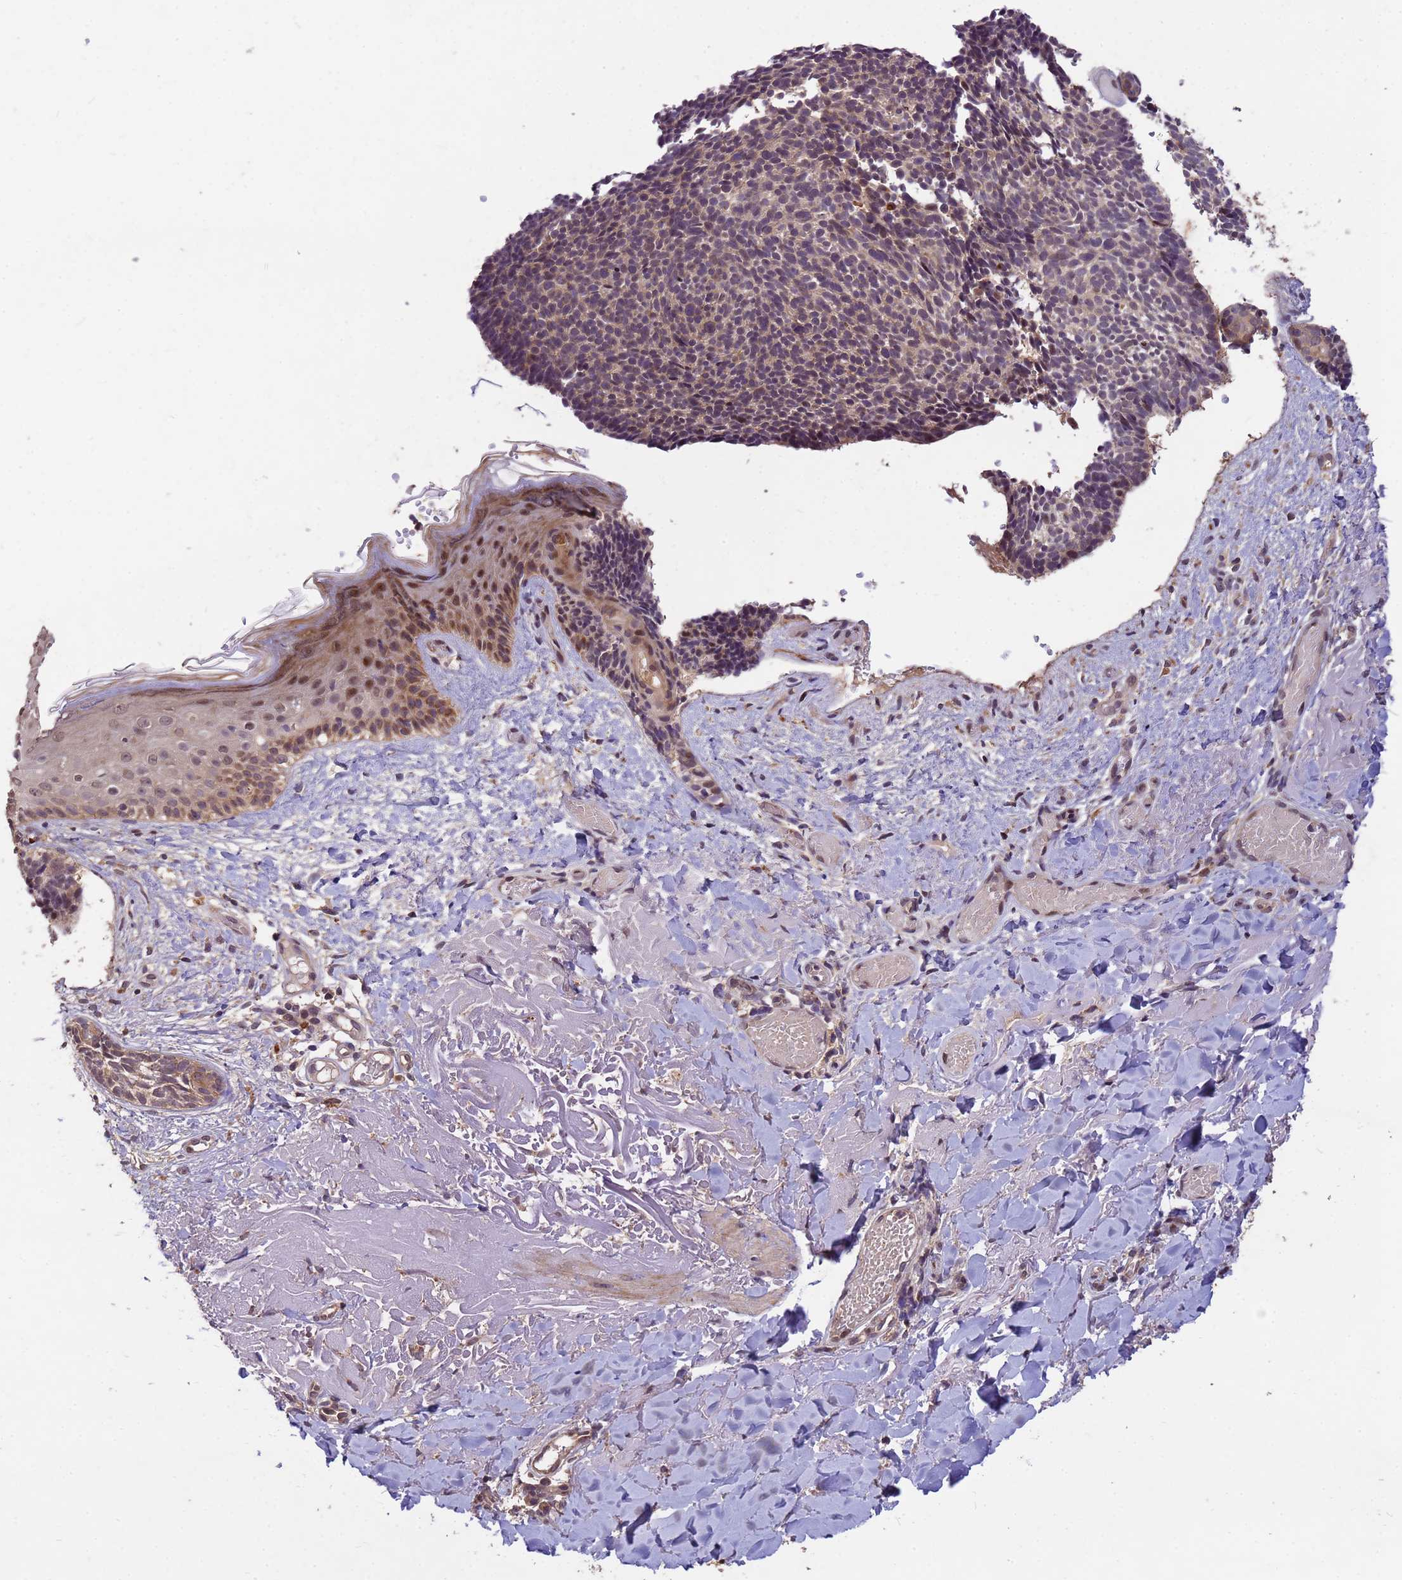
{"staining": {"intensity": "weak", "quantity": "25%-75%", "location": "cytoplasmic/membranous"}, "tissue": "skin cancer", "cell_type": "Tumor cells", "image_type": "cancer", "snomed": [{"axis": "morphology", "description": "Basal cell carcinoma"}, {"axis": "topography", "description": "Skin"}], "caption": "A brown stain labels weak cytoplasmic/membranous expression of a protein in human skin cancer (basal cell carcinoma) tumor cells.", "gene": "PPP2CB", "patient": {"sex": "male", "age": 84}}